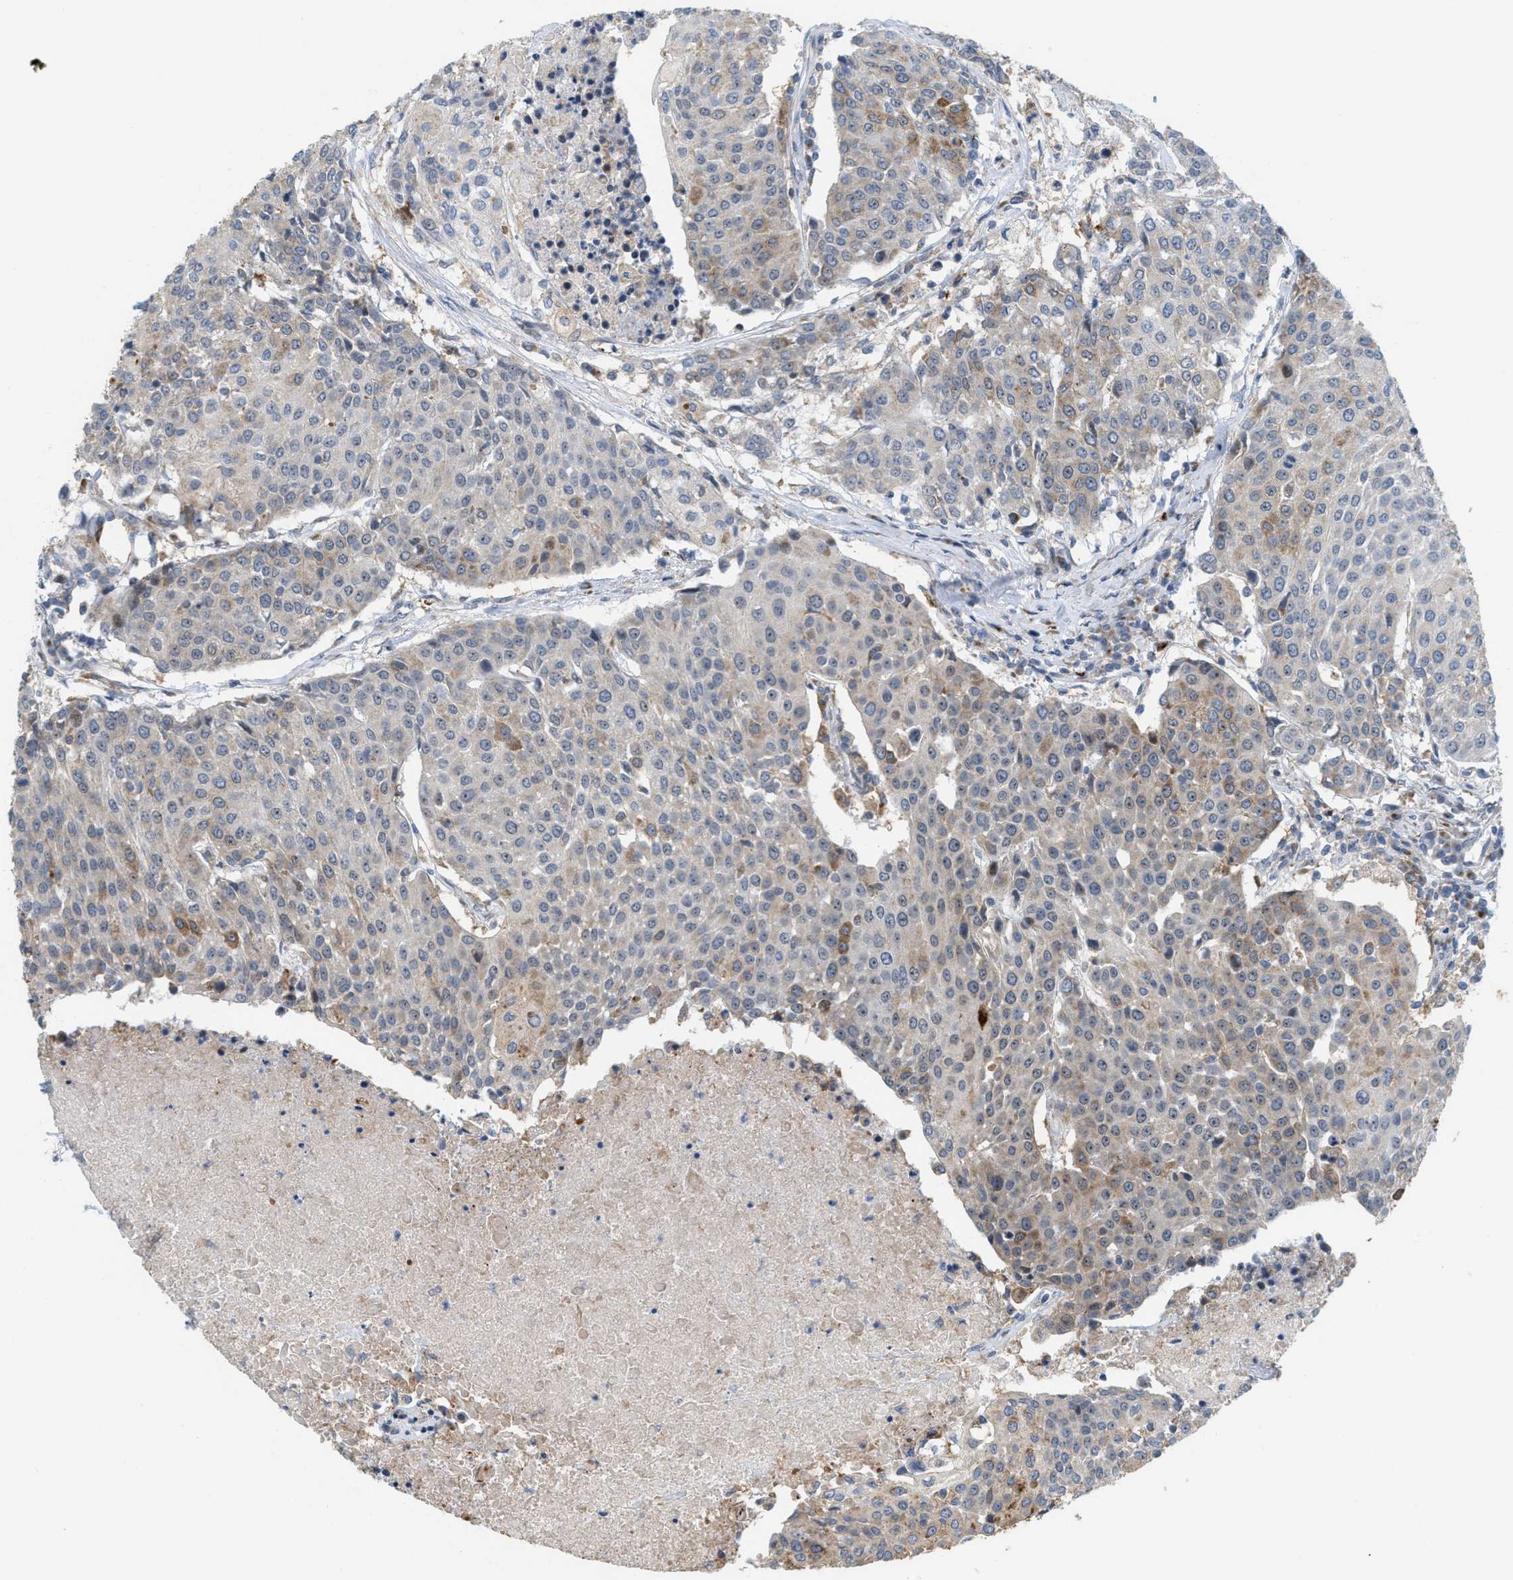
{"staining": {"intensity": "moderate", "quantity": "<25%", "location": "cytoplasmic/membranous"}, "tissue": "urothelial cancer", "cell_type": "Tumor cells", "image_type": "cancer", "snomed": [{"axis": "morphology", "description": "Urothelial carcinoma, High grade"}, {"axis": "topography", "description": "Urinary bladder"}], "caption": "DAB immunohistochemical staining of urothelial cancer reveals moderate cytoplasmic/membranous protein expression in about <25% of tumor cells.", "gene": "DIPK1A", "patient": {"sex": "female", "age": 85}}